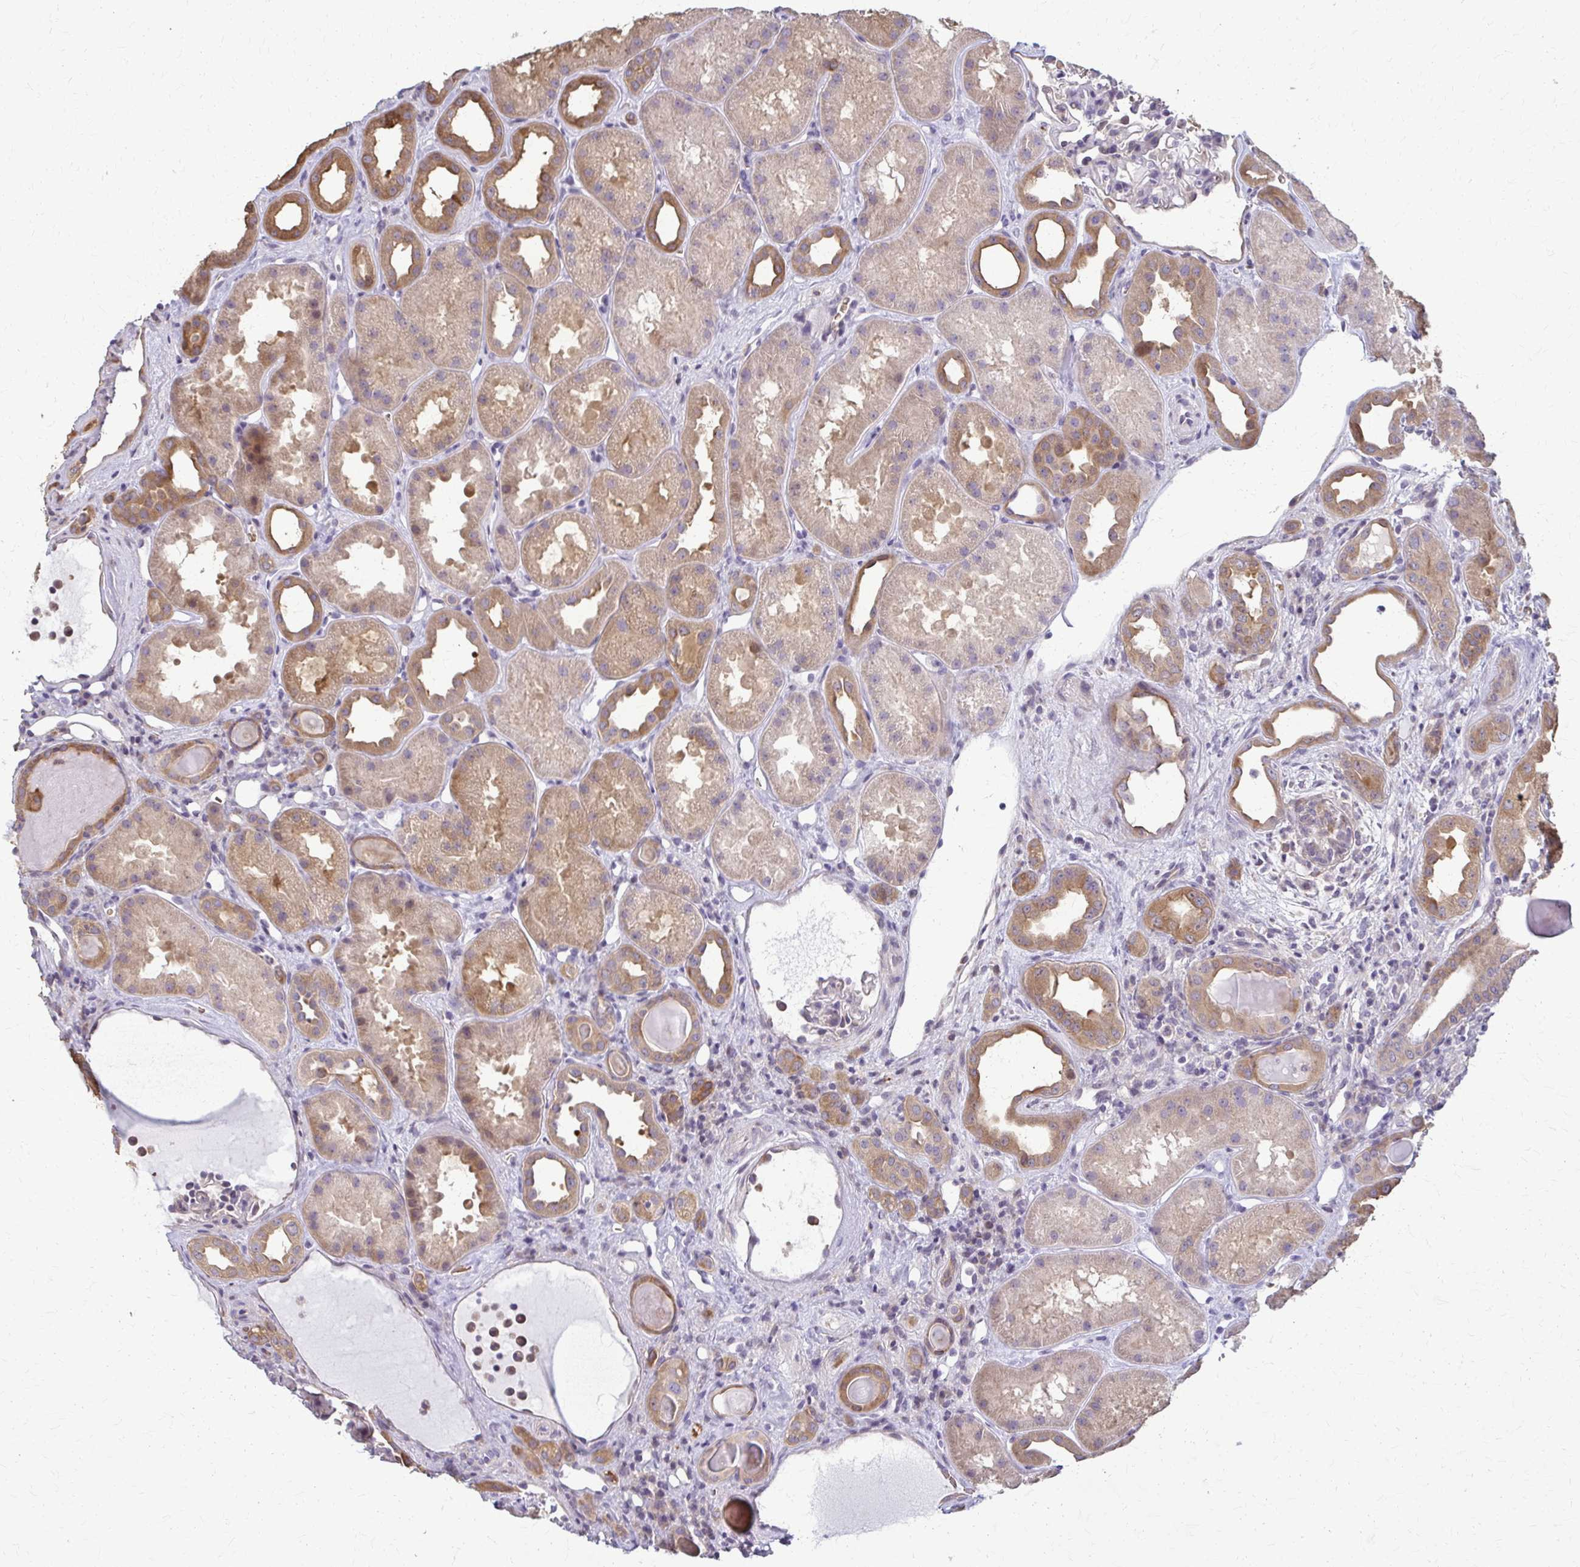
{"staining": {"intensity": "negative", "quantity": "none", "location": "none"}, "tissue": "kidney", "cell_type": "Cells in glomeruli", "image_type": "normal", "snomed": [{"axis": "morphology", "description": "Normal tissue, NOS"}, {"axis": "topography", "description": "Kidney"}], "caption": "IHC of normal human kidney demonstrates no staining in cells in glomeruli.", "gene": "ZNF34", "patient": {"sex": "male", "age": 61}}